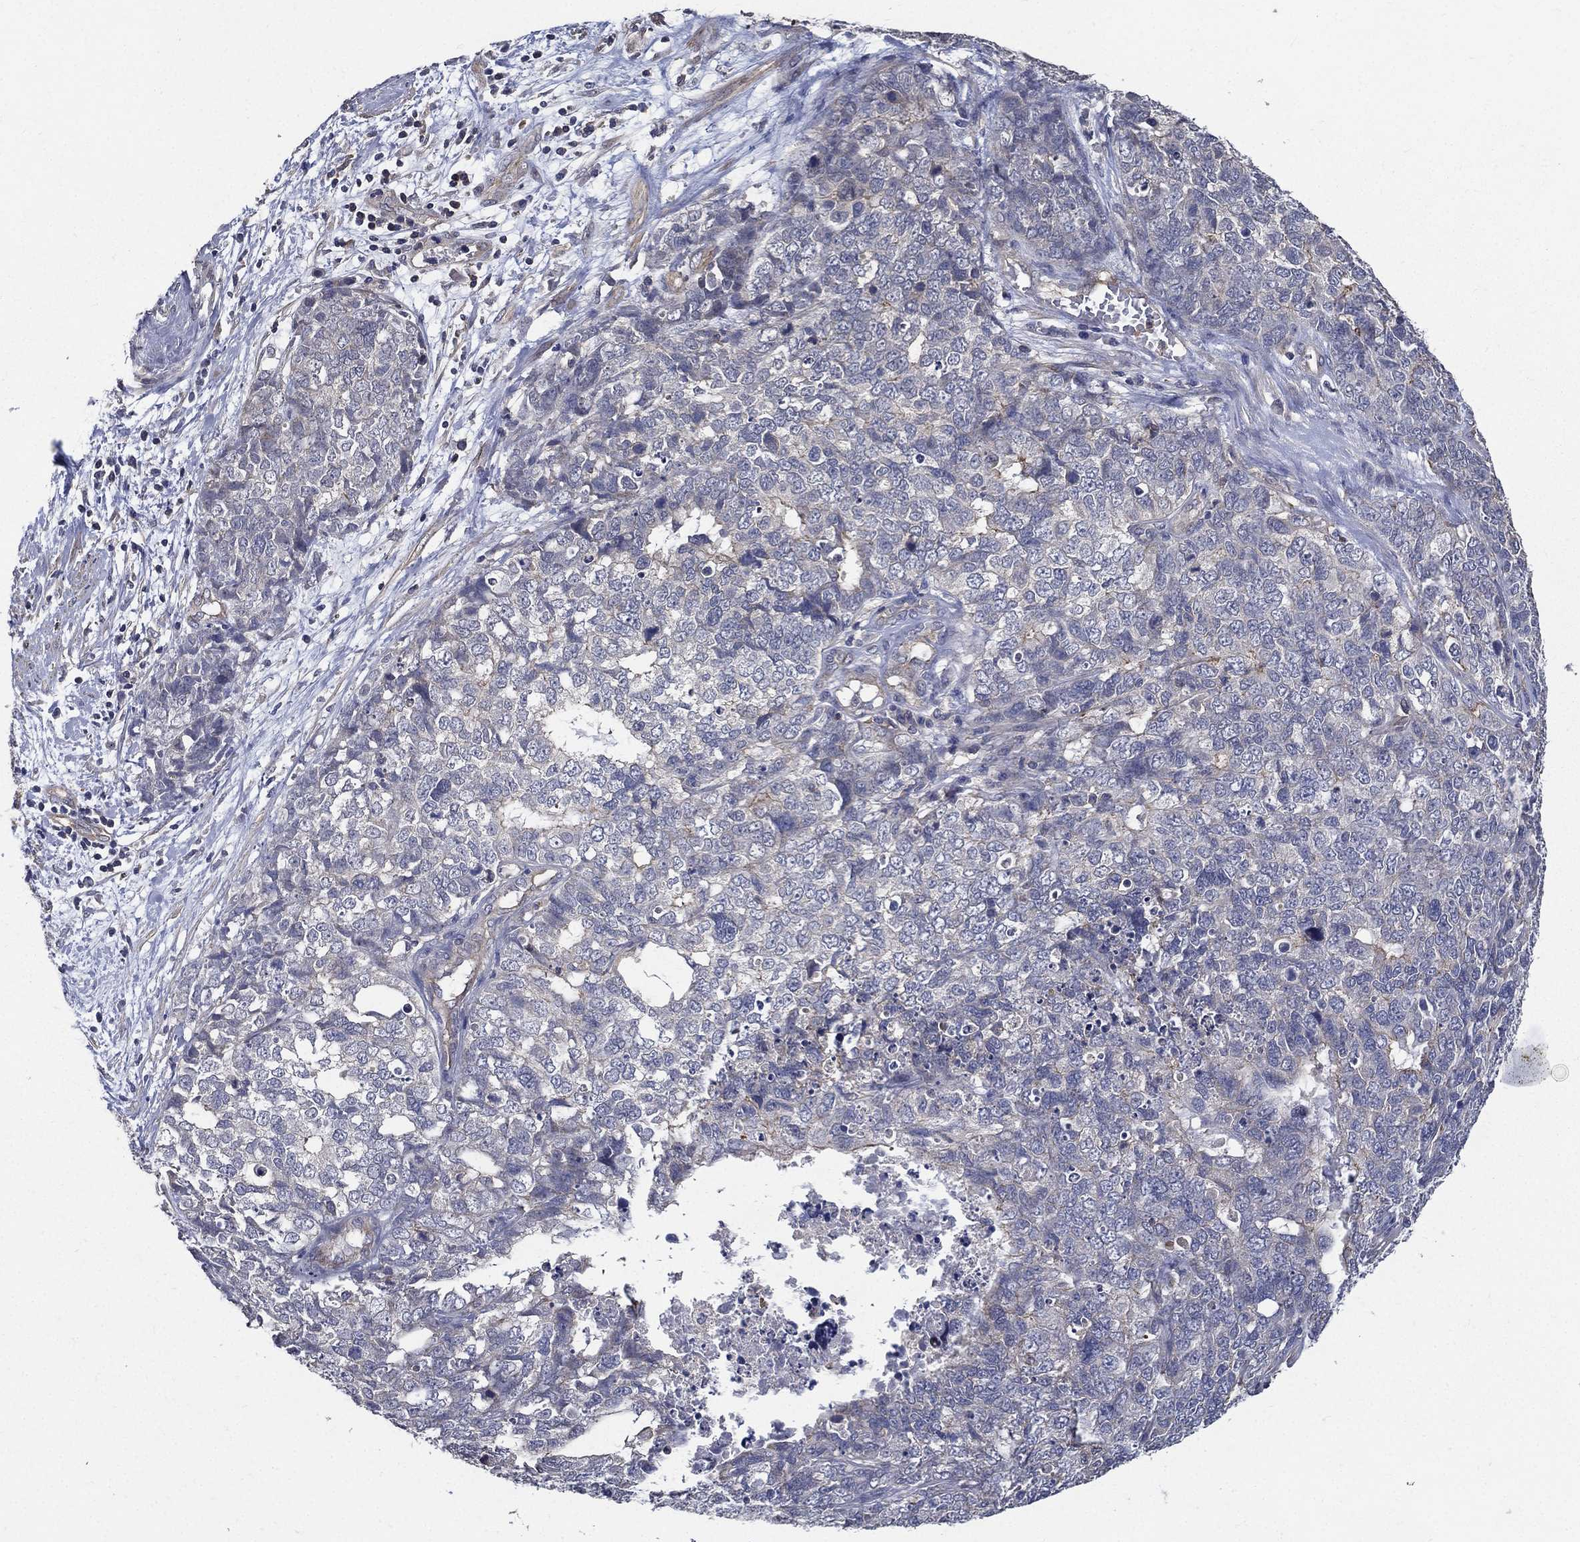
{"staining": {"intensity": "negative", "quantity": "none", "location": "none"}, "tissue": "cervical cancer", "cell_type": "Tumor cells", "image_type": "cancer", "snomed": [{"axis": "morphology", "description": "Squamous cell carcinoma, NOS"}, {"axis": "topography", "description": "Cervix"}], "caption": "This is a histopathology image of immunohistochemistry staining of cervical squamous cell carcinoma, which shows no positivity in tumor cells.", "gene": "SERPINB2", "patient": {"sex": "female", "age": 63}}